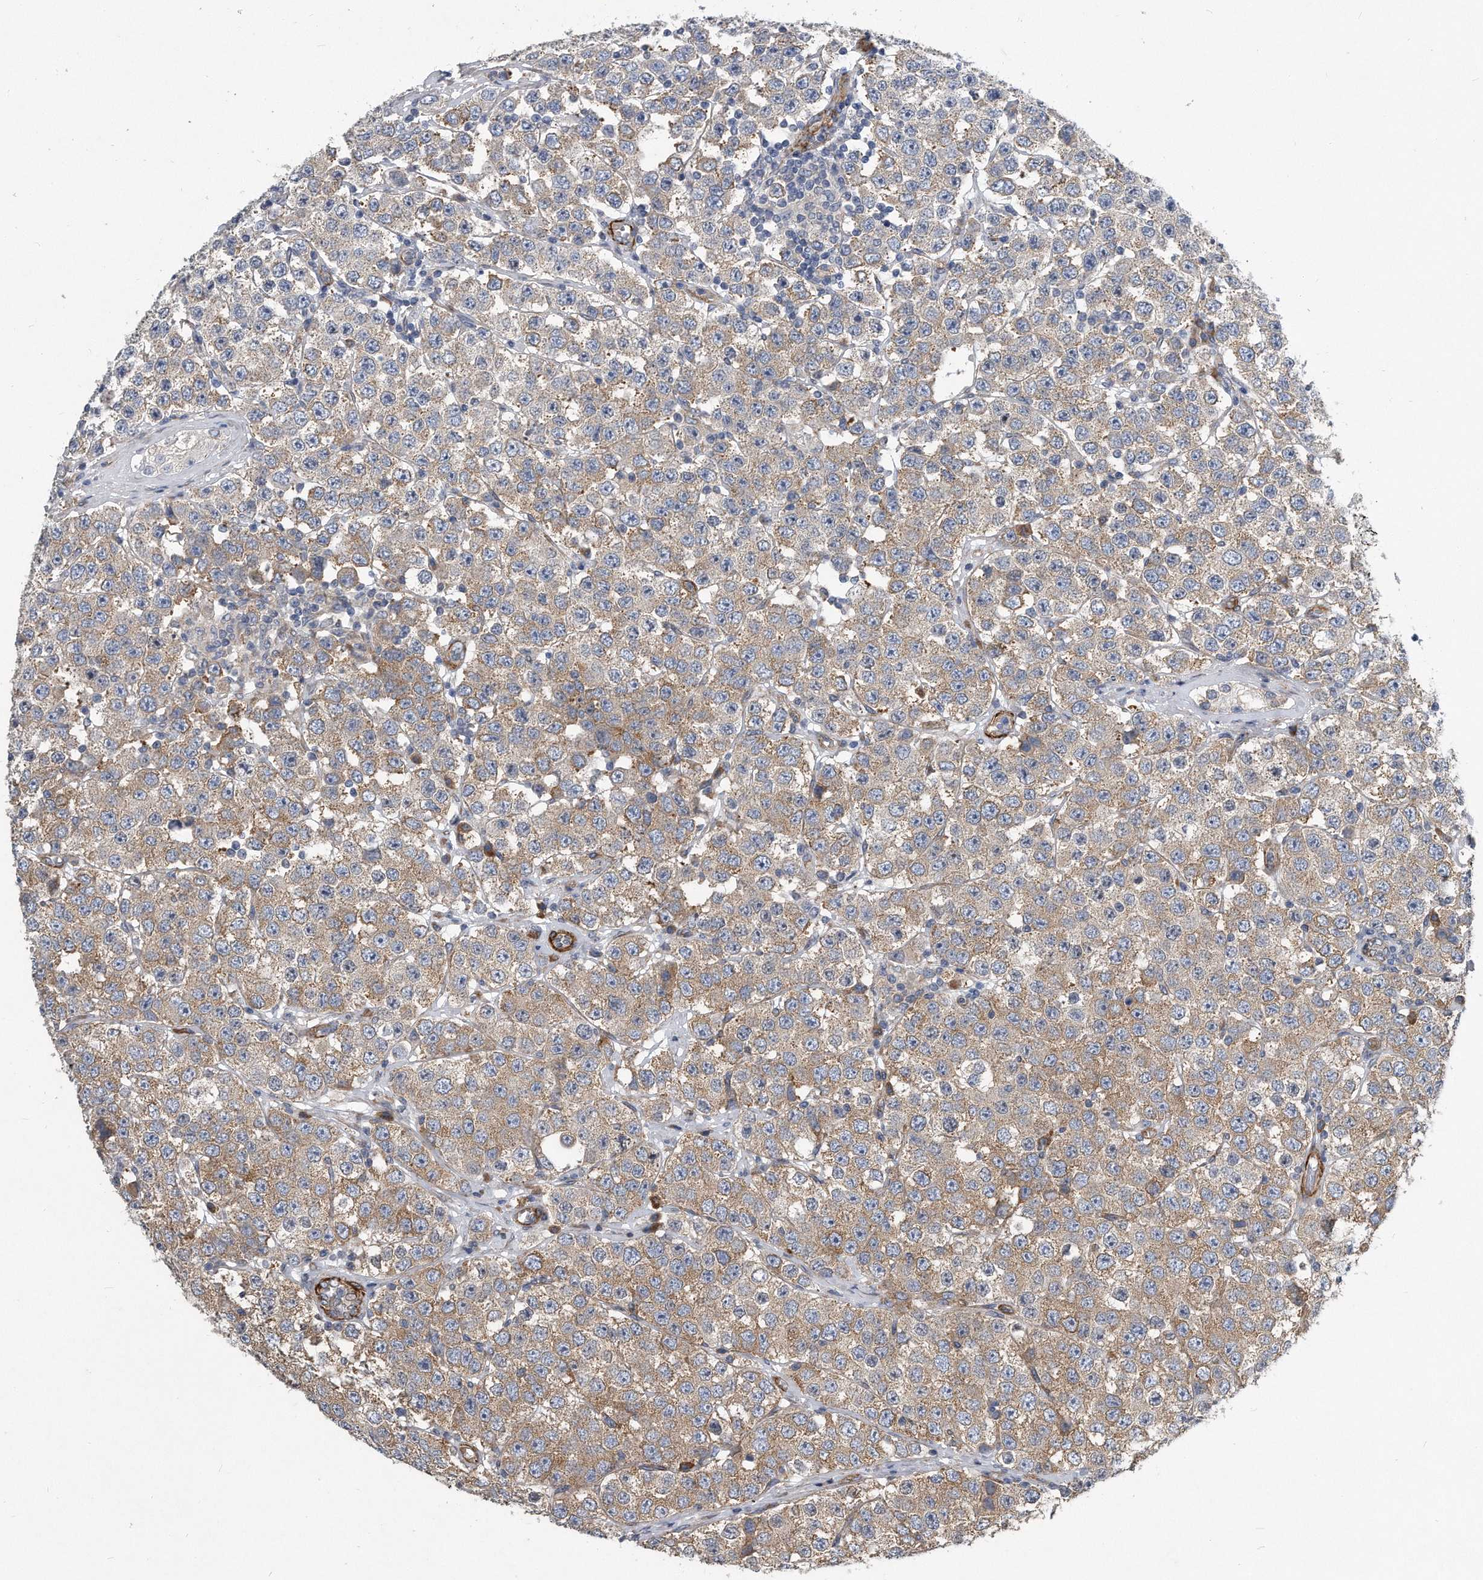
{"staining": {"intensity": "moderate", "quantity": "25%-75%", "location": "cytoplasmic/membranous"}, "tissue": "testis cancer", "cell_type": "Tumor cells", "image_type": "cancer", "snomed": [{"axis": "morphology", "description": "Seminoma, NOS"}, {"axis": "topography", "description": "Testis"}], "caption": "Protein analysis of testis cancer tissue shows moderate cytoplasmic/membranous expression in approximately 25%-75% of tumor cells.", "gene": "EIF2B4", "patient": {"sex": "male", "age": 28}}